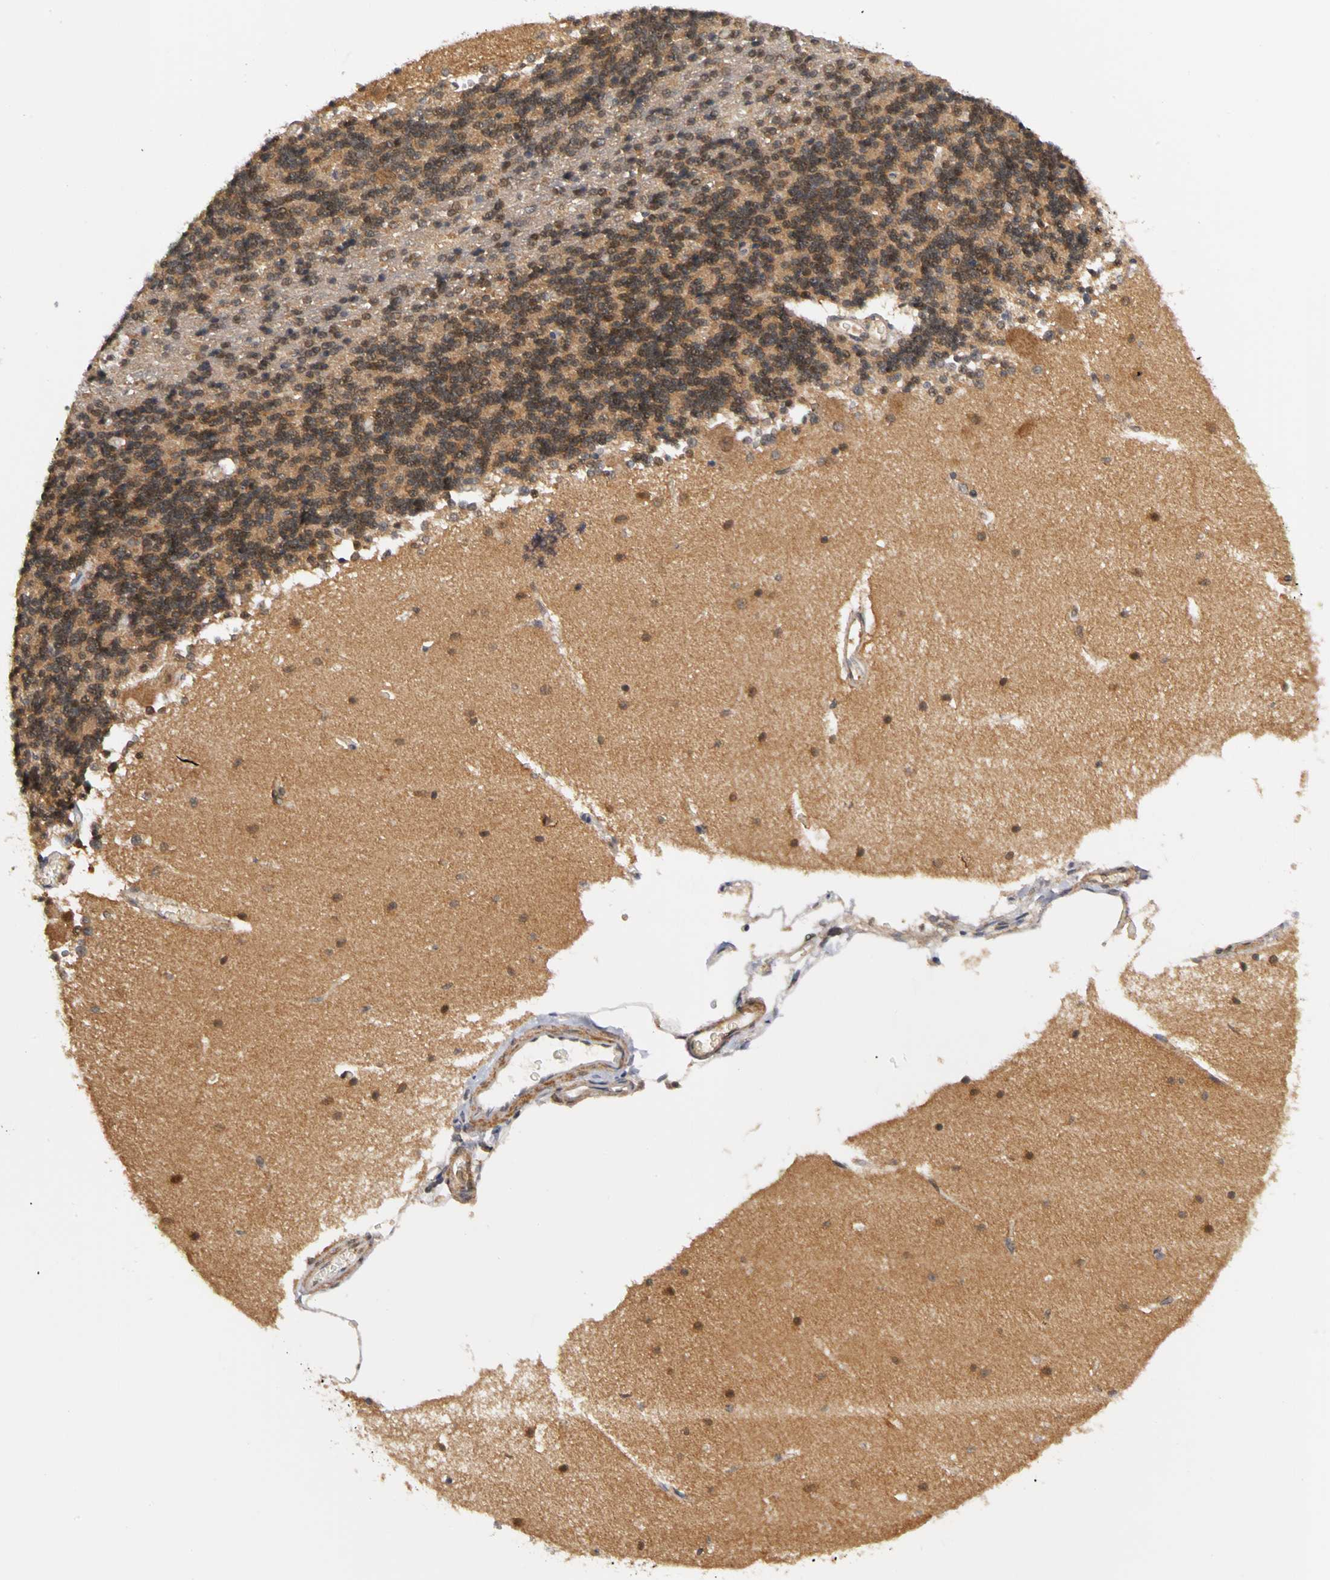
{"staining": {"intensity": "strong", "quantity": ">75%", "location": "nuclear"}, "tissue": "cerebellum", "cell_type": "Cells in granular layer", "image_type": "normal", "snomed": [{"axis": "morphology", "description": "Normal tissue, NOS"}, {"axis": "topography", "description": "Cerebellum"}], "caption": "Strong nuclear staining is present in about >75% of cells in granular layer in benign cerebellum.", "gene": "UBE2M", "patient": {"sex": "female", "age": 54}}